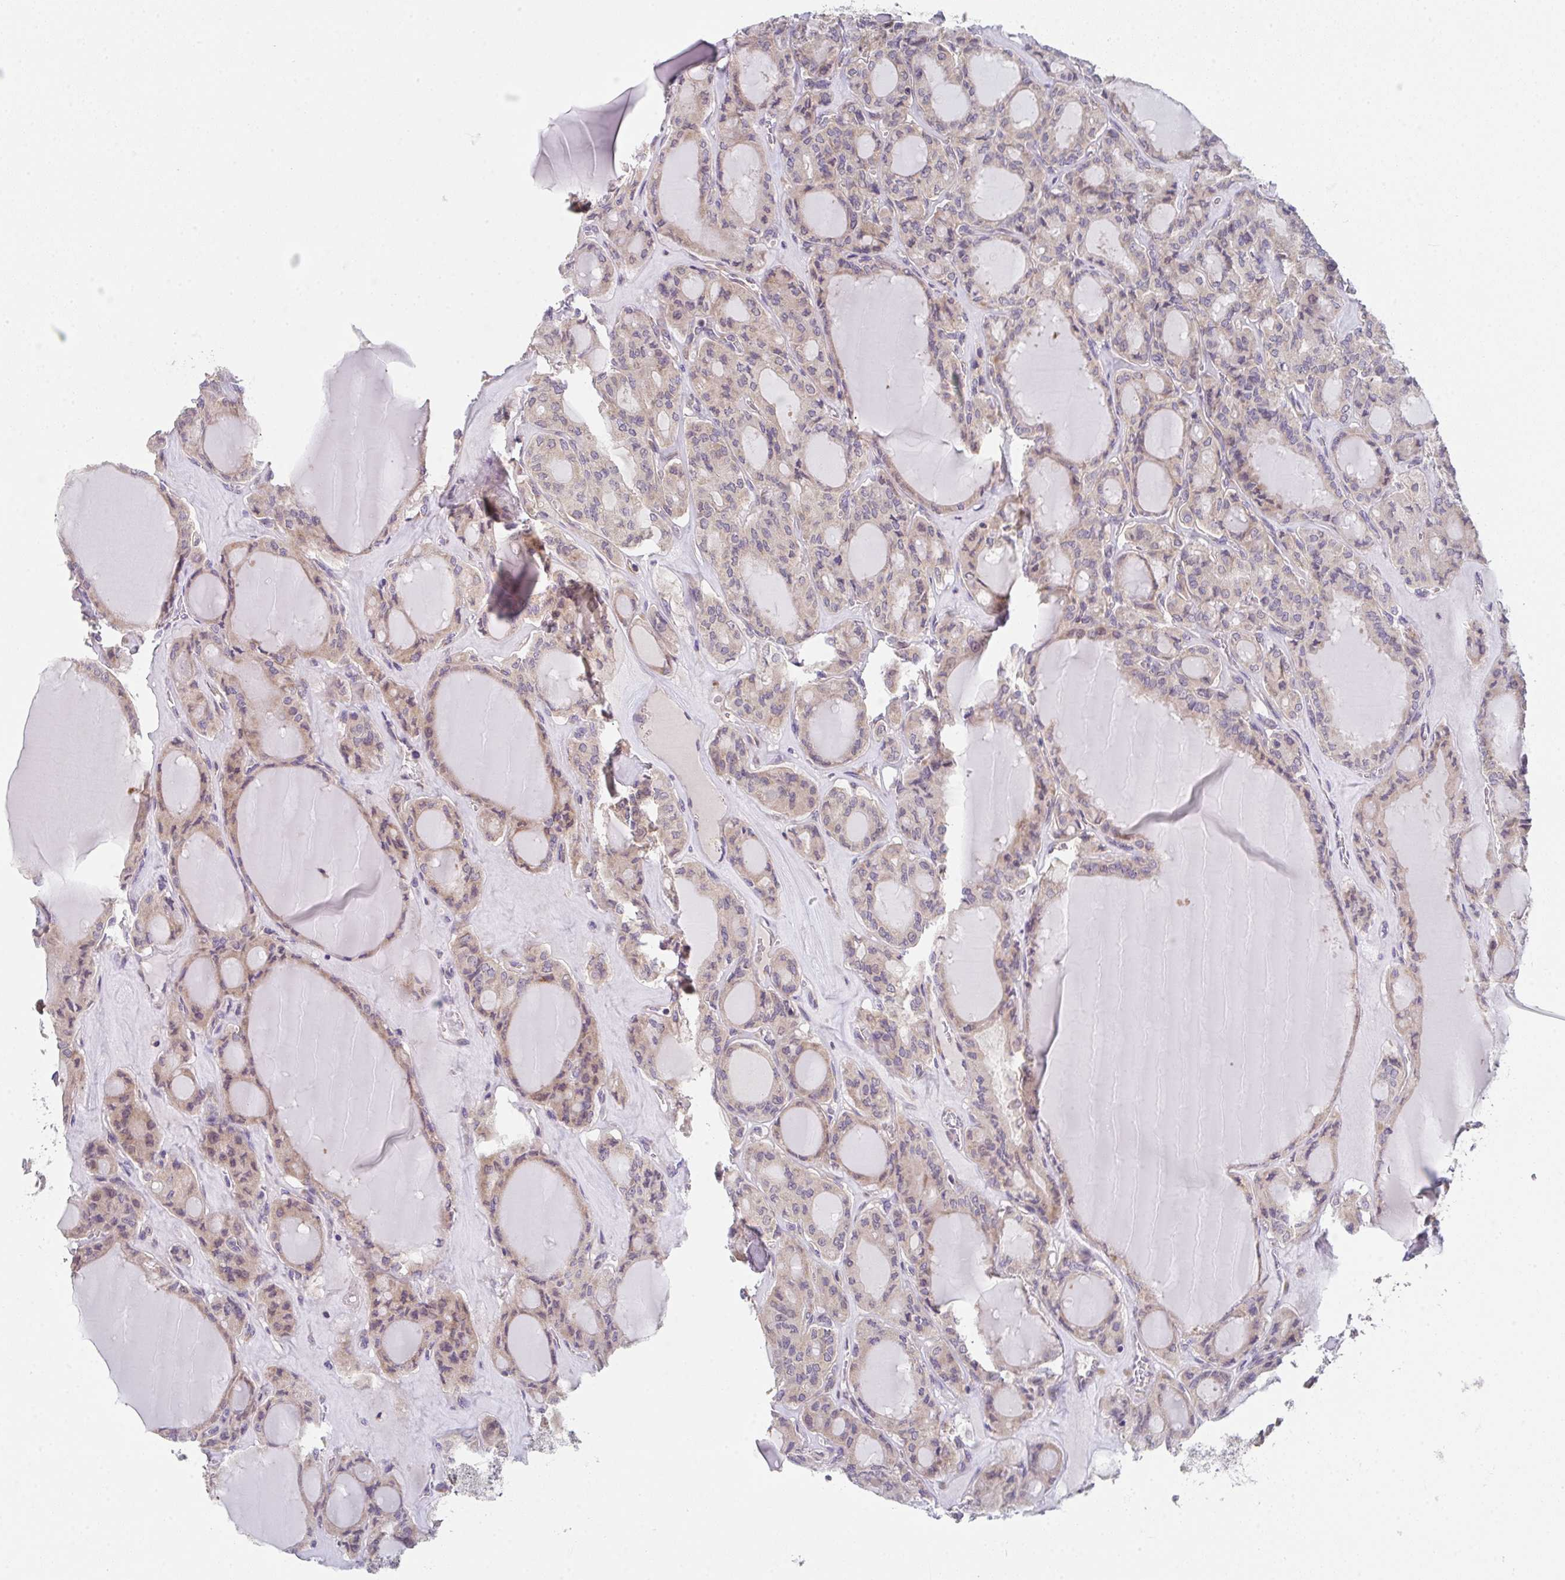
{"staining": {"intensity": "weak", "quantity": "25%-75%", "location": "cytoplasmic/membranous"}, "tissue": "thyroid cancer", "cell_type": "Tumor cells", "image_type": "cancer", "snomed": [{"axis": "morphology", "description": "Follicular adenoma carcinoma, NOS"}, {"axis": "topography", "description": "Thyroid gland"}], "caption": "Protein staining of thyroid follicular adenoma carcinoma tissue demonstrates weak cytoplasmic/membranous staining in approximately 25%-75% of tumor cells. The staining is performed using DAB (3,3'-diaminobenzidine) brown chromogen to label protein expression. The nuclei are counter-stained blue using hematoxylin.", "gene": "TSPAN31", "patient": {"sex": "female", "age": 63}}